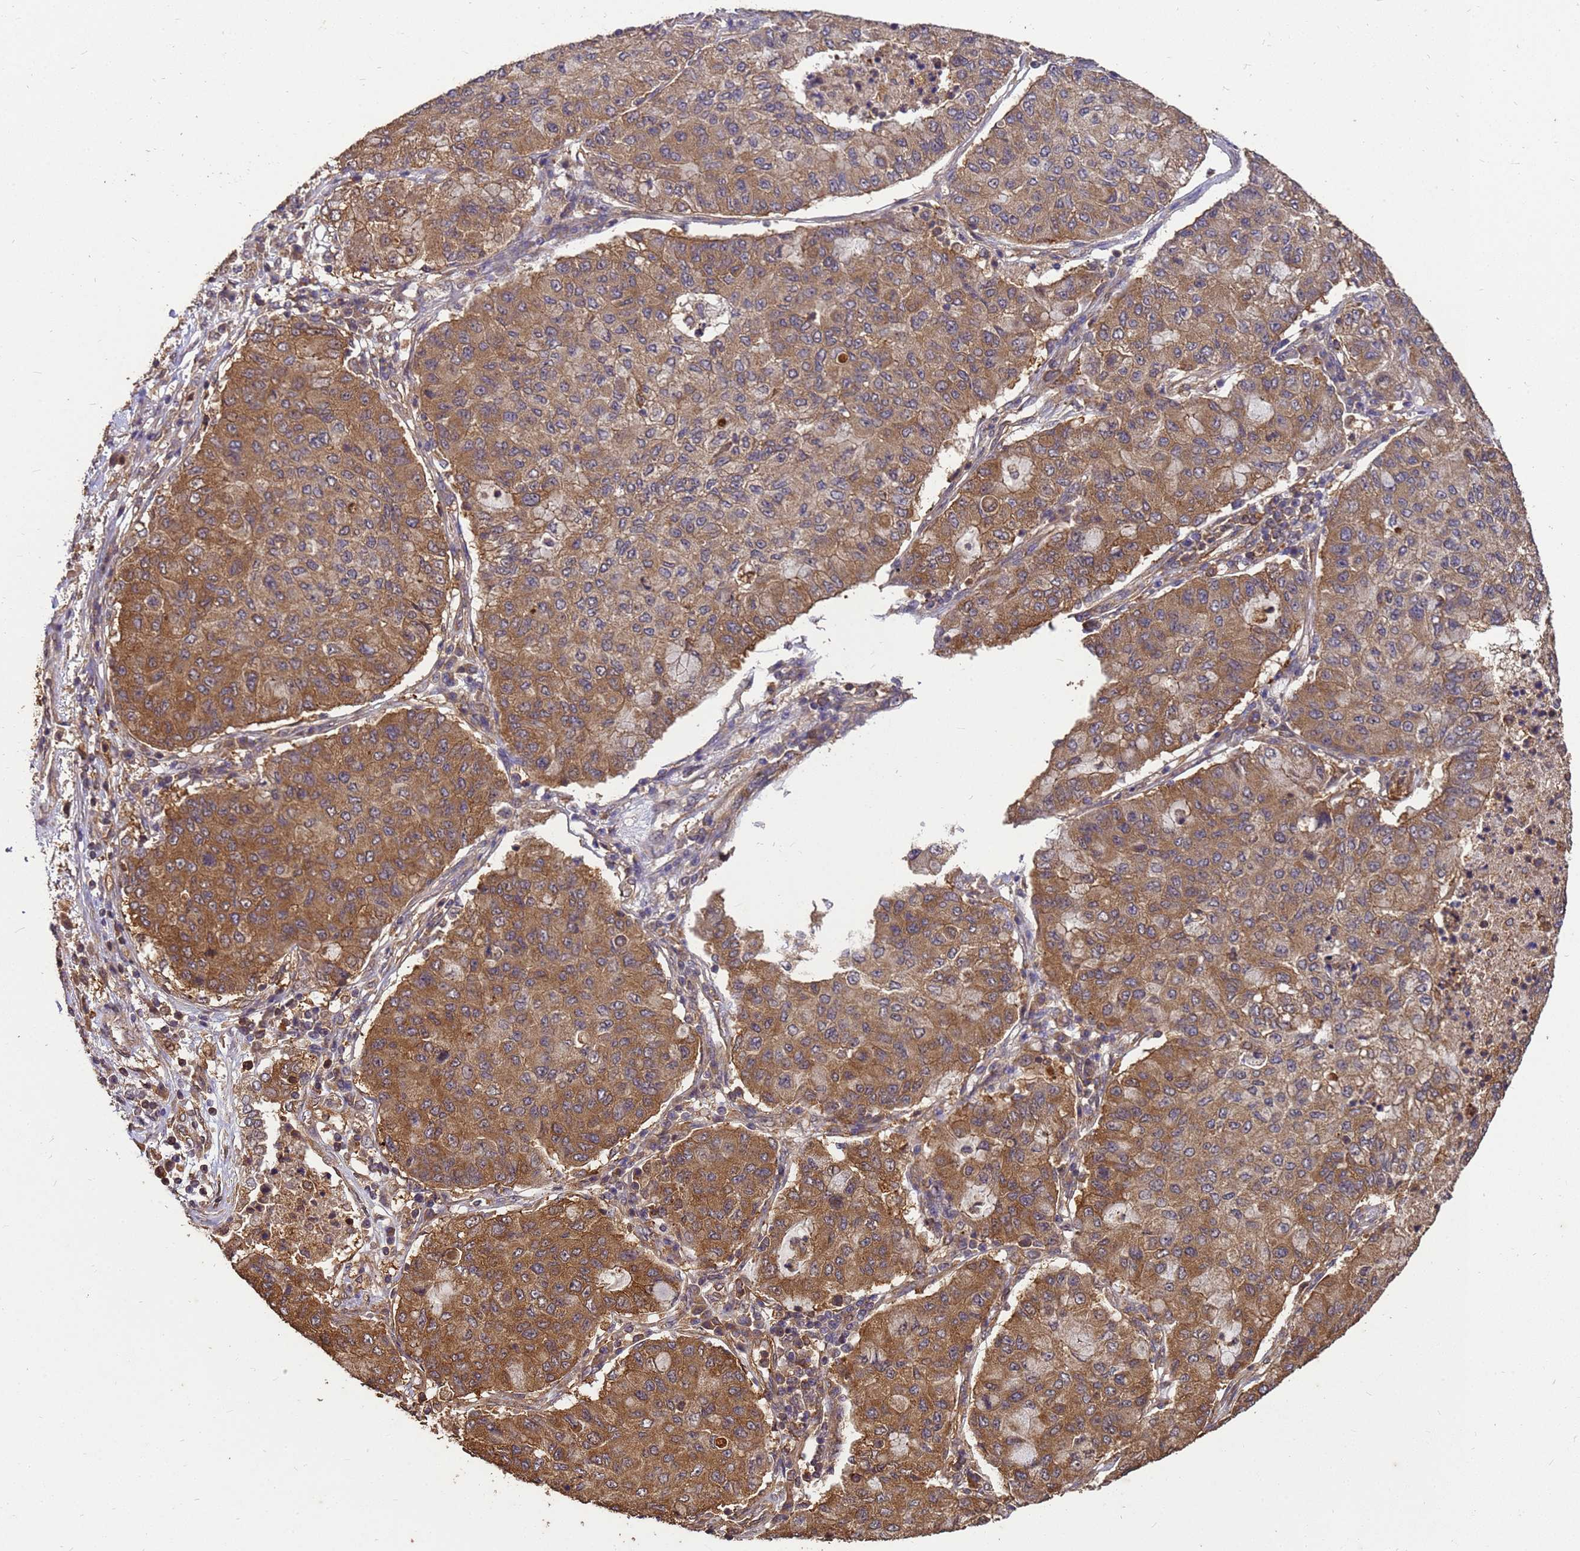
{"staining": {"intensity": "moderate", "quantity": ">75%", "location": "cytoplasmic/membranous"}, "tissue": "lung cancer", "cell_type": "Tumor cells", "image_type": "cancer", "snomed": [{"axis": "morphology", "description": "Squamous cell carcinoma, NOS"}, {"axis": "topography", "description": "Lung"}], "caption": "Moderate cytoplasmic/membranous protein staining is appreciated in about >75% of tumor cells in lung cancer (squamous cell carcinoma).", "gene": "ZNF618", "patient": {"sex": "male", "age": 74}}